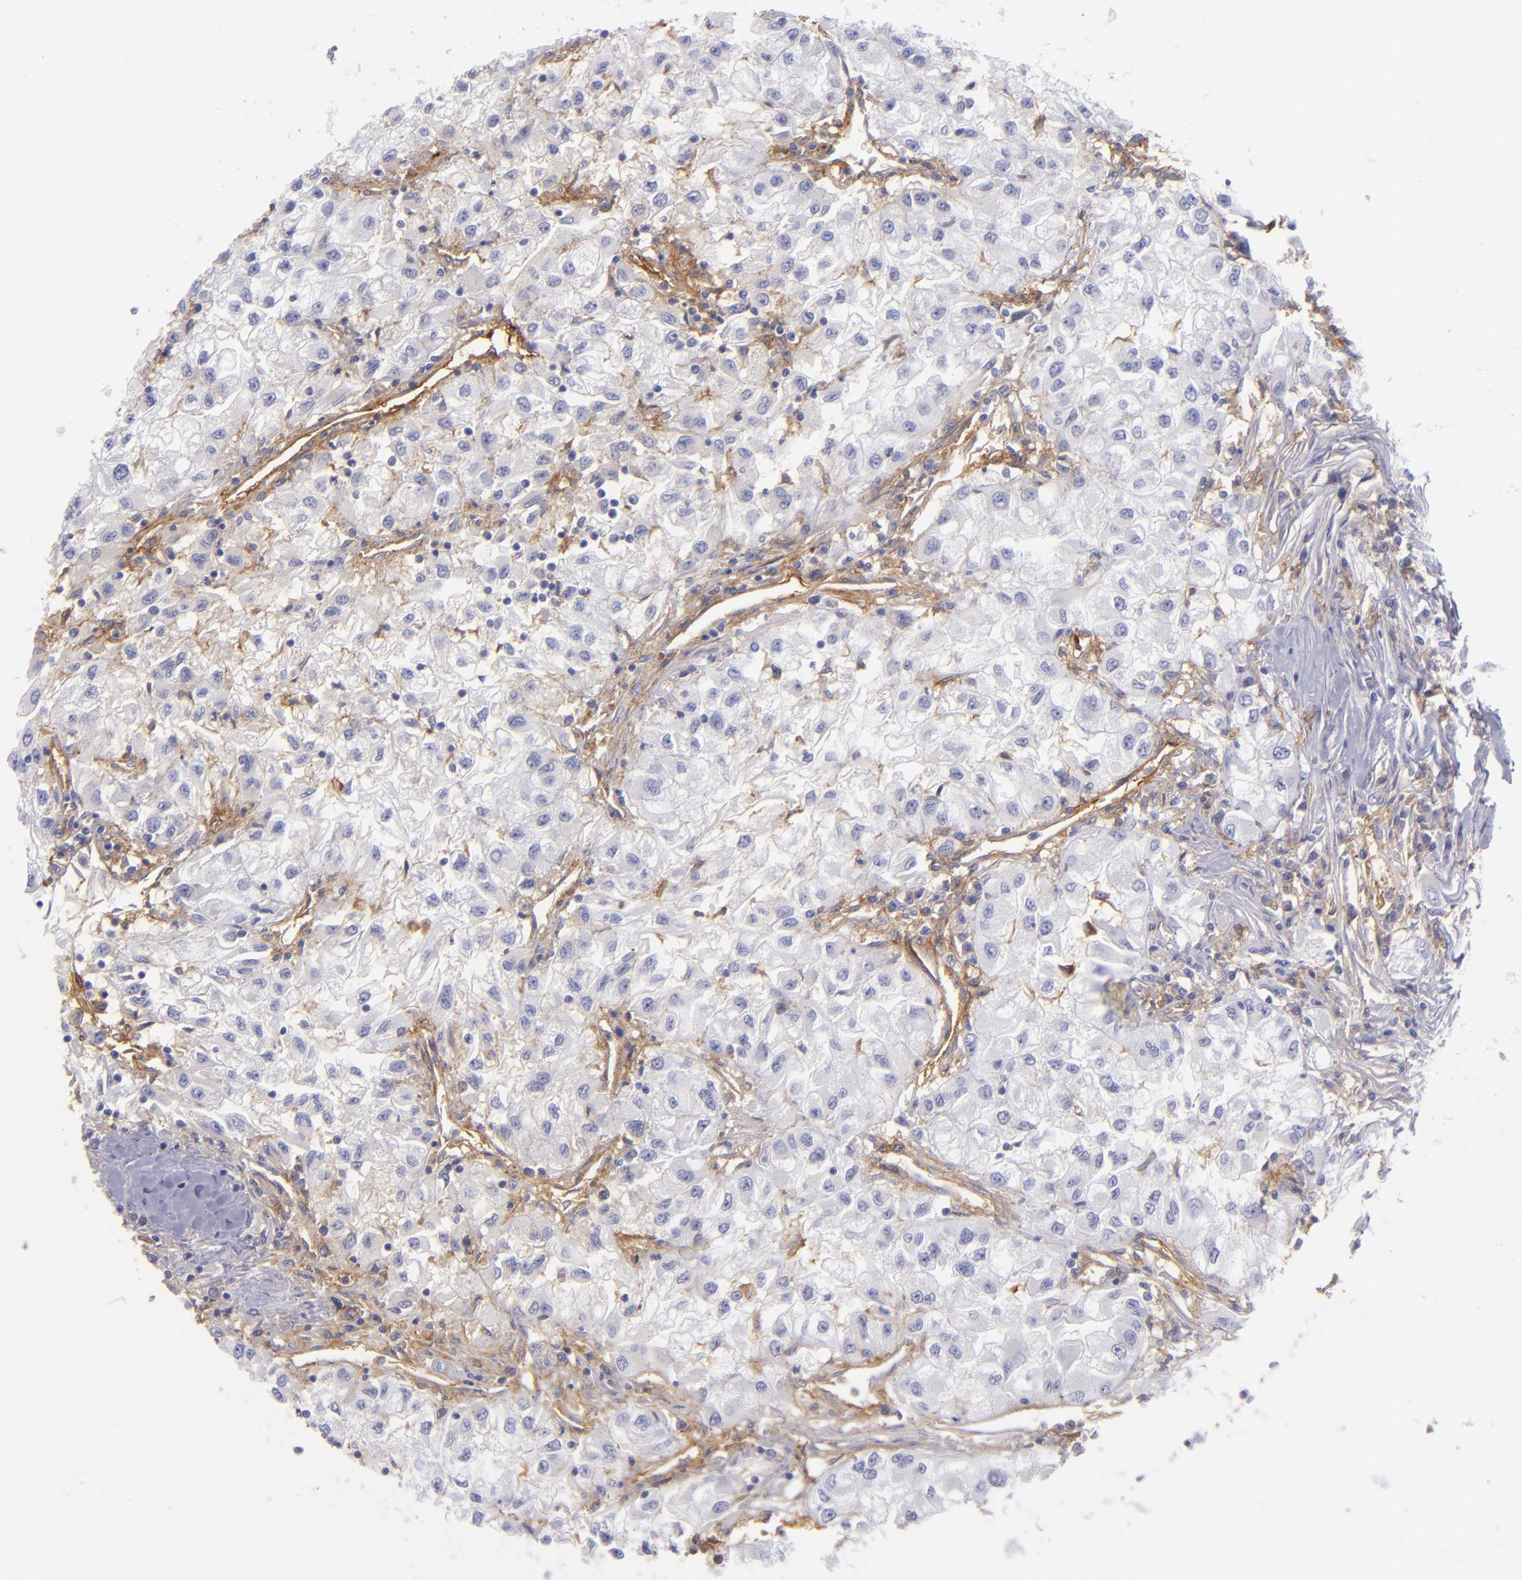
{"staining": {"intensity": "negative", "quantity": "none", "location": "none"}, "tissue": "renal cancer", "cell_type": "Tumor cells", "image_type": "cancer", "snomed": [{"axis": "morphology", "description": "Adenocarcinoma, NOS"}, {"axis": "topography", "description": "Kidney"}], "caption": "A high-resolution histopathology image shows immunohistochemistry (IHC) staining of renal adenocarcinoma, which exhibits no significant staining in tumor cells.", "gene": "ENTPD1", "patient": {"sex": "male", "age": 59}}